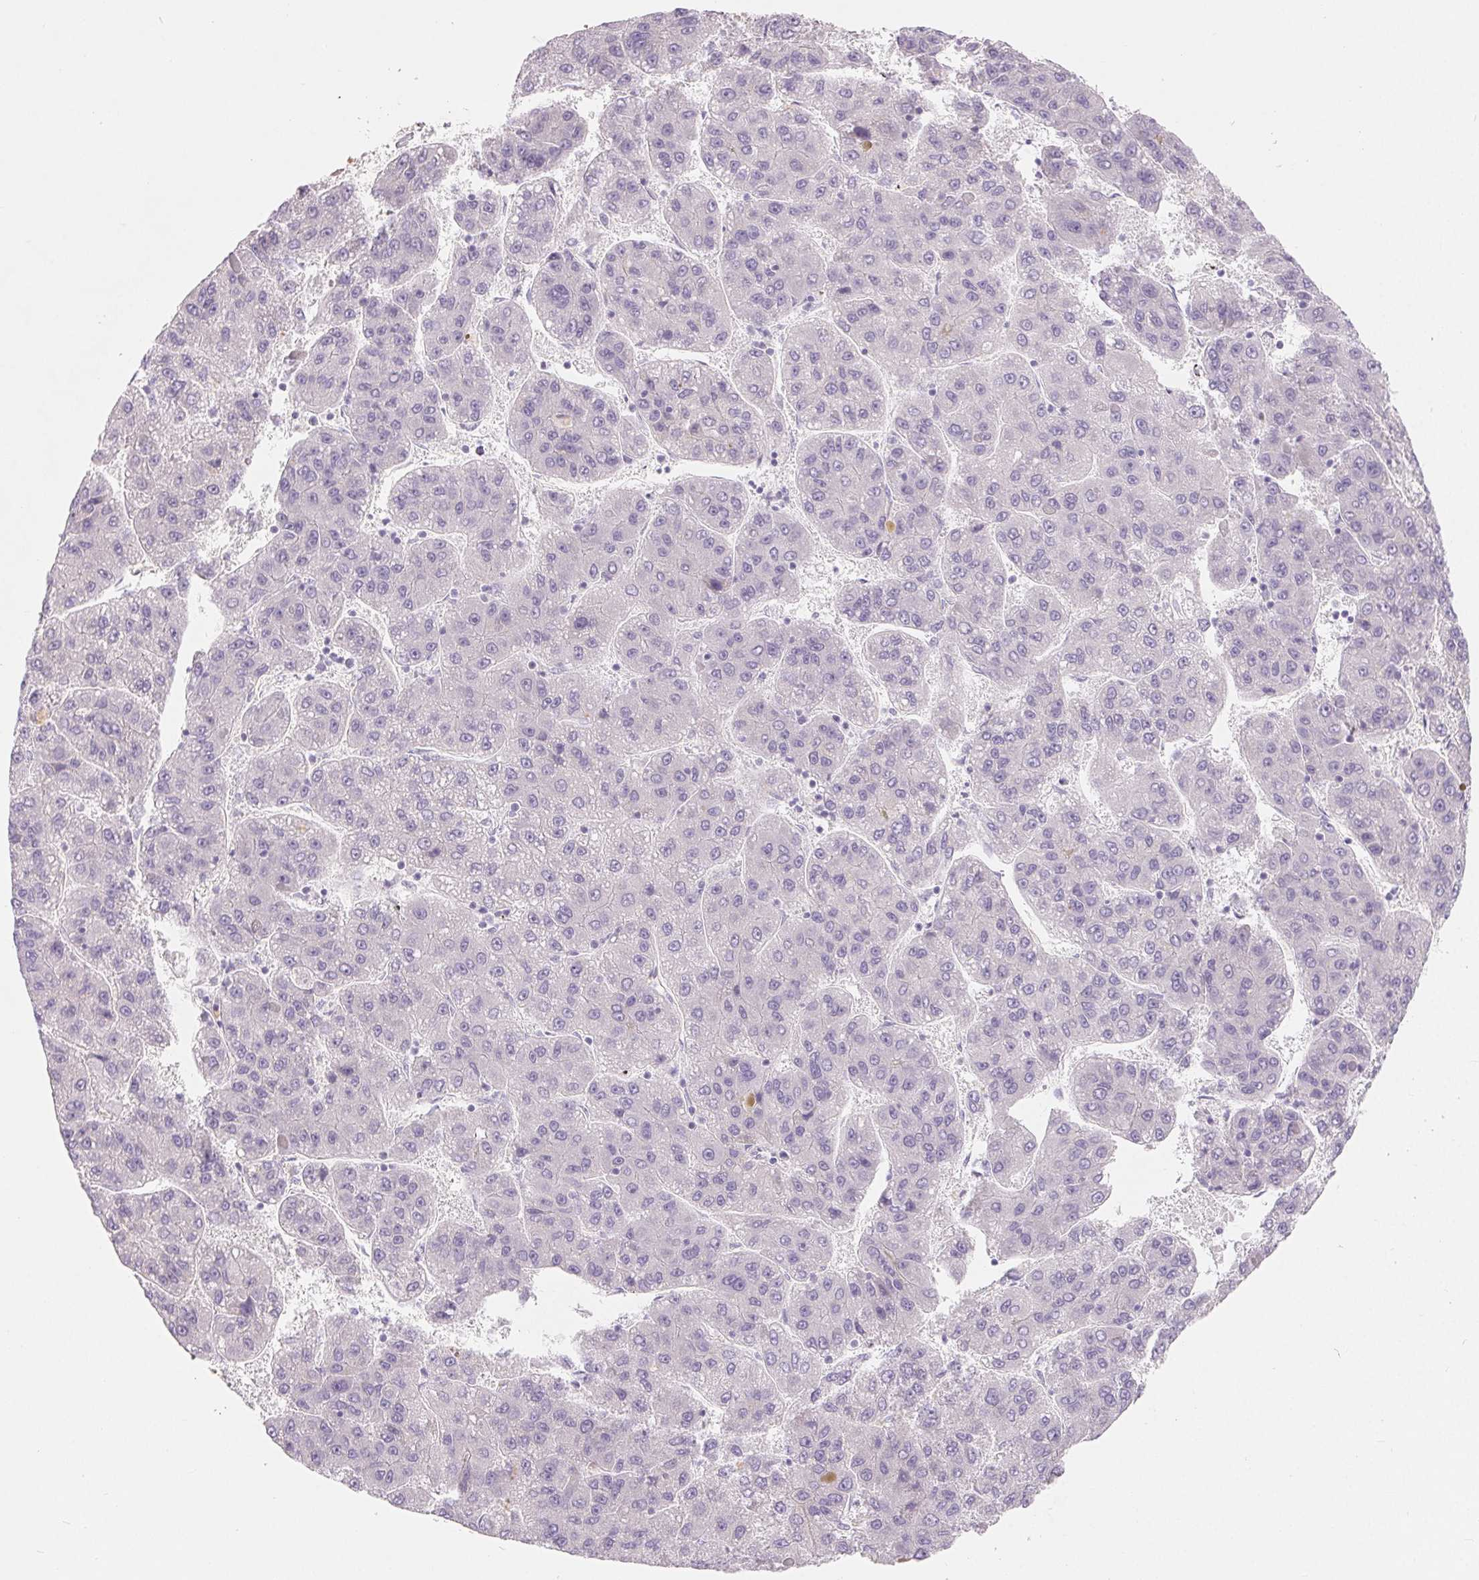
{"staining": {"intensity": "negative", "quantity": "none", "location": "none"}, "tissue": "liver cancer", "cell_type": "Tumor cells", "image_type": "cancer", "snomed": [{"axis": "morphology", "description": "Carcinoma, Hepatocellular, NOS"}, {"axis": "topography", "description": "Liver"}], "caption": "Tumor cells show no significant protein staining in liver hepatocellular carcinoma.", "gene": "SPACA5B", "patient": {"sex": "female", "age": 82}}